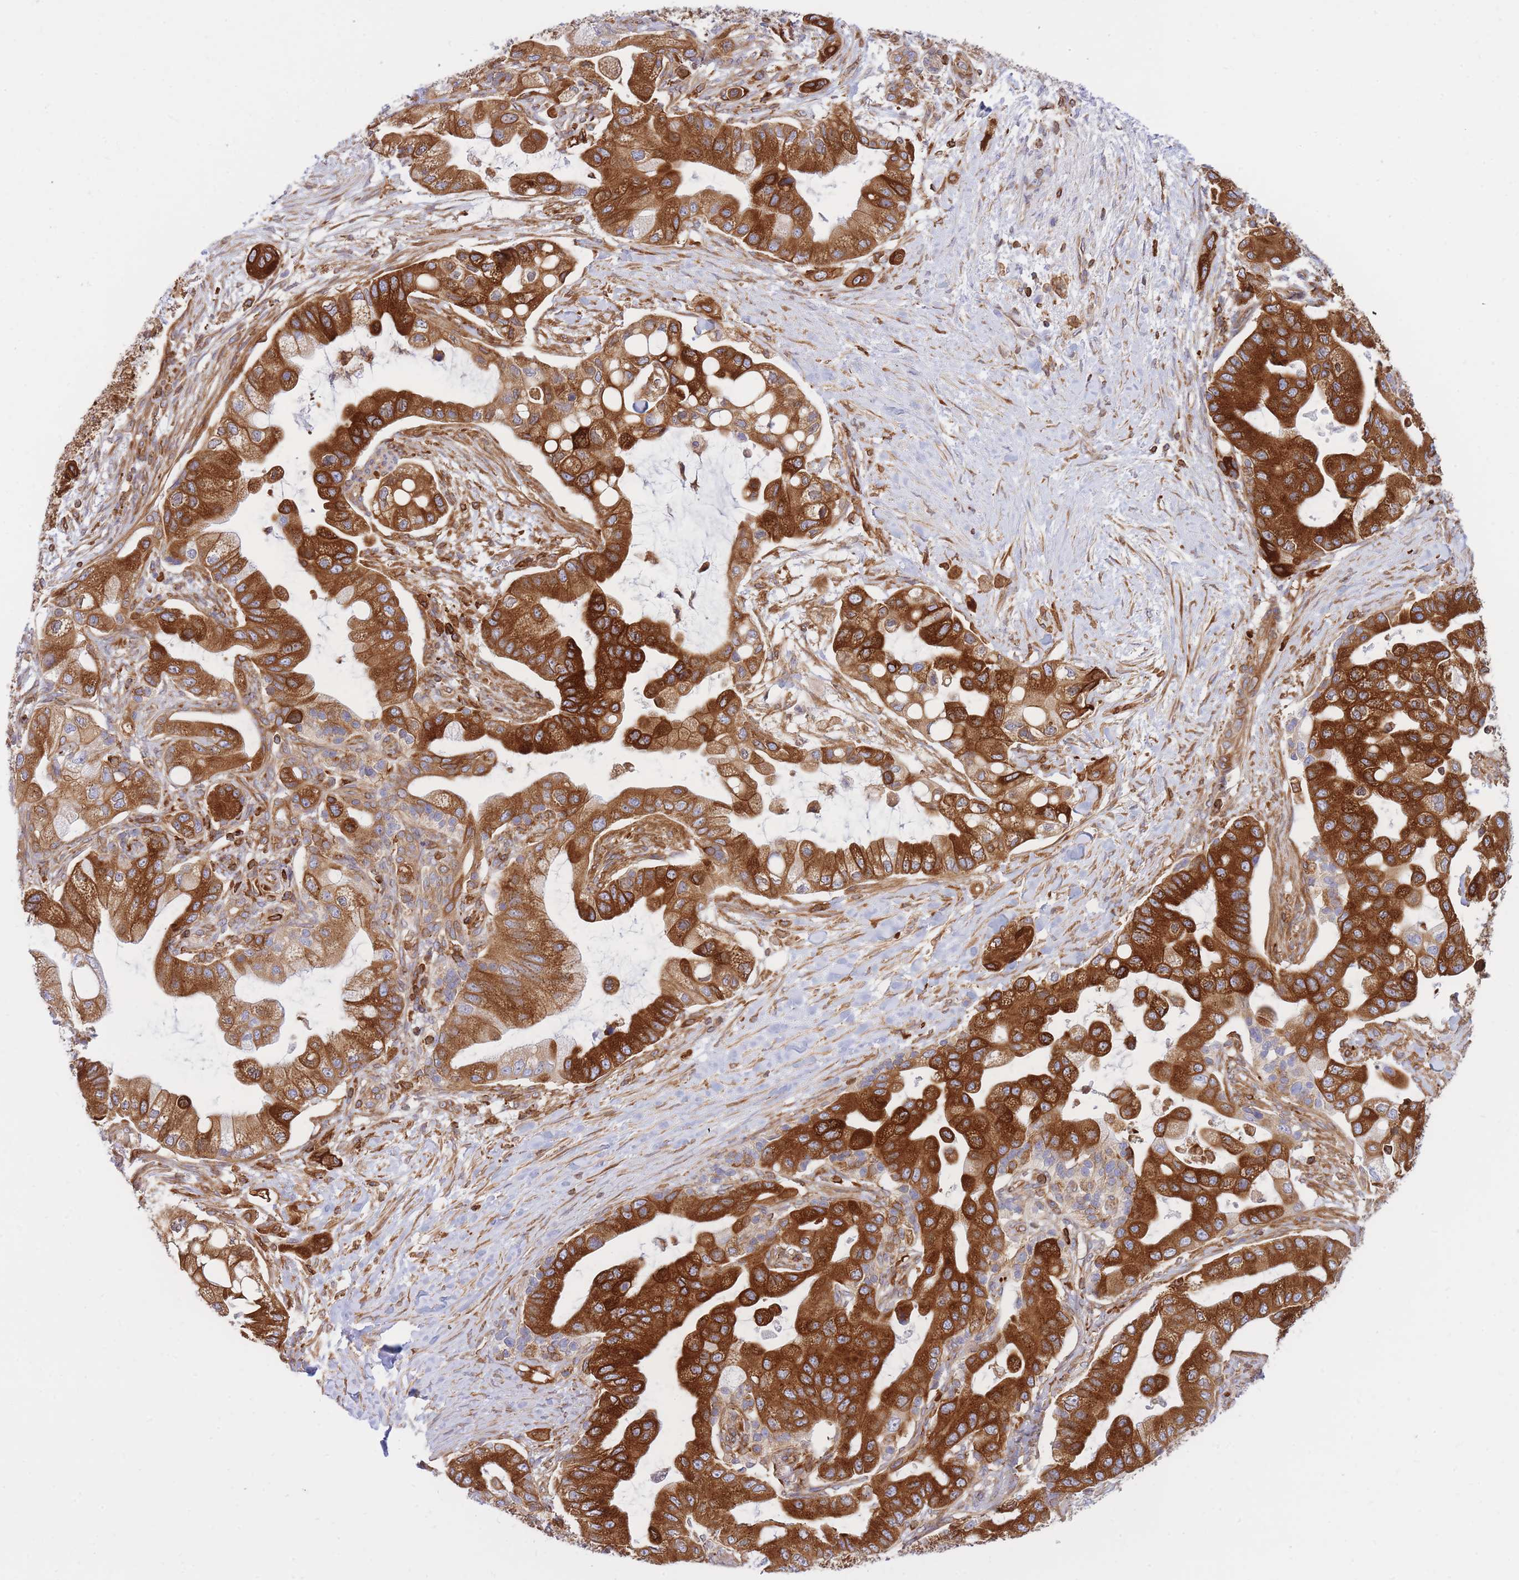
{"staining": {"intensity": "strong", "quantity": ">75%", "location": "cytoplasmic/membranous"}, "tissue": "pancreatic cancer", "cell_type": "Tumor cells", "image_type": "cancer", "snomed": [{"axis": "morphology", "description": "Adenocarcinoma, NOS"}, {"axis": "topography", "description": "Pancreas"}], "caption": "A brown stain labels strong cytoplasmic/membranous positivity of a protein in human pancreatic adenocarcinoma tumor cells. The staining is performed using DAB brown chromogen to label protein expression. The nuclei are counter-stained blue using hematoxylin.", "gene": "REM1", "patient": {"sex": "male", "age": 57}}